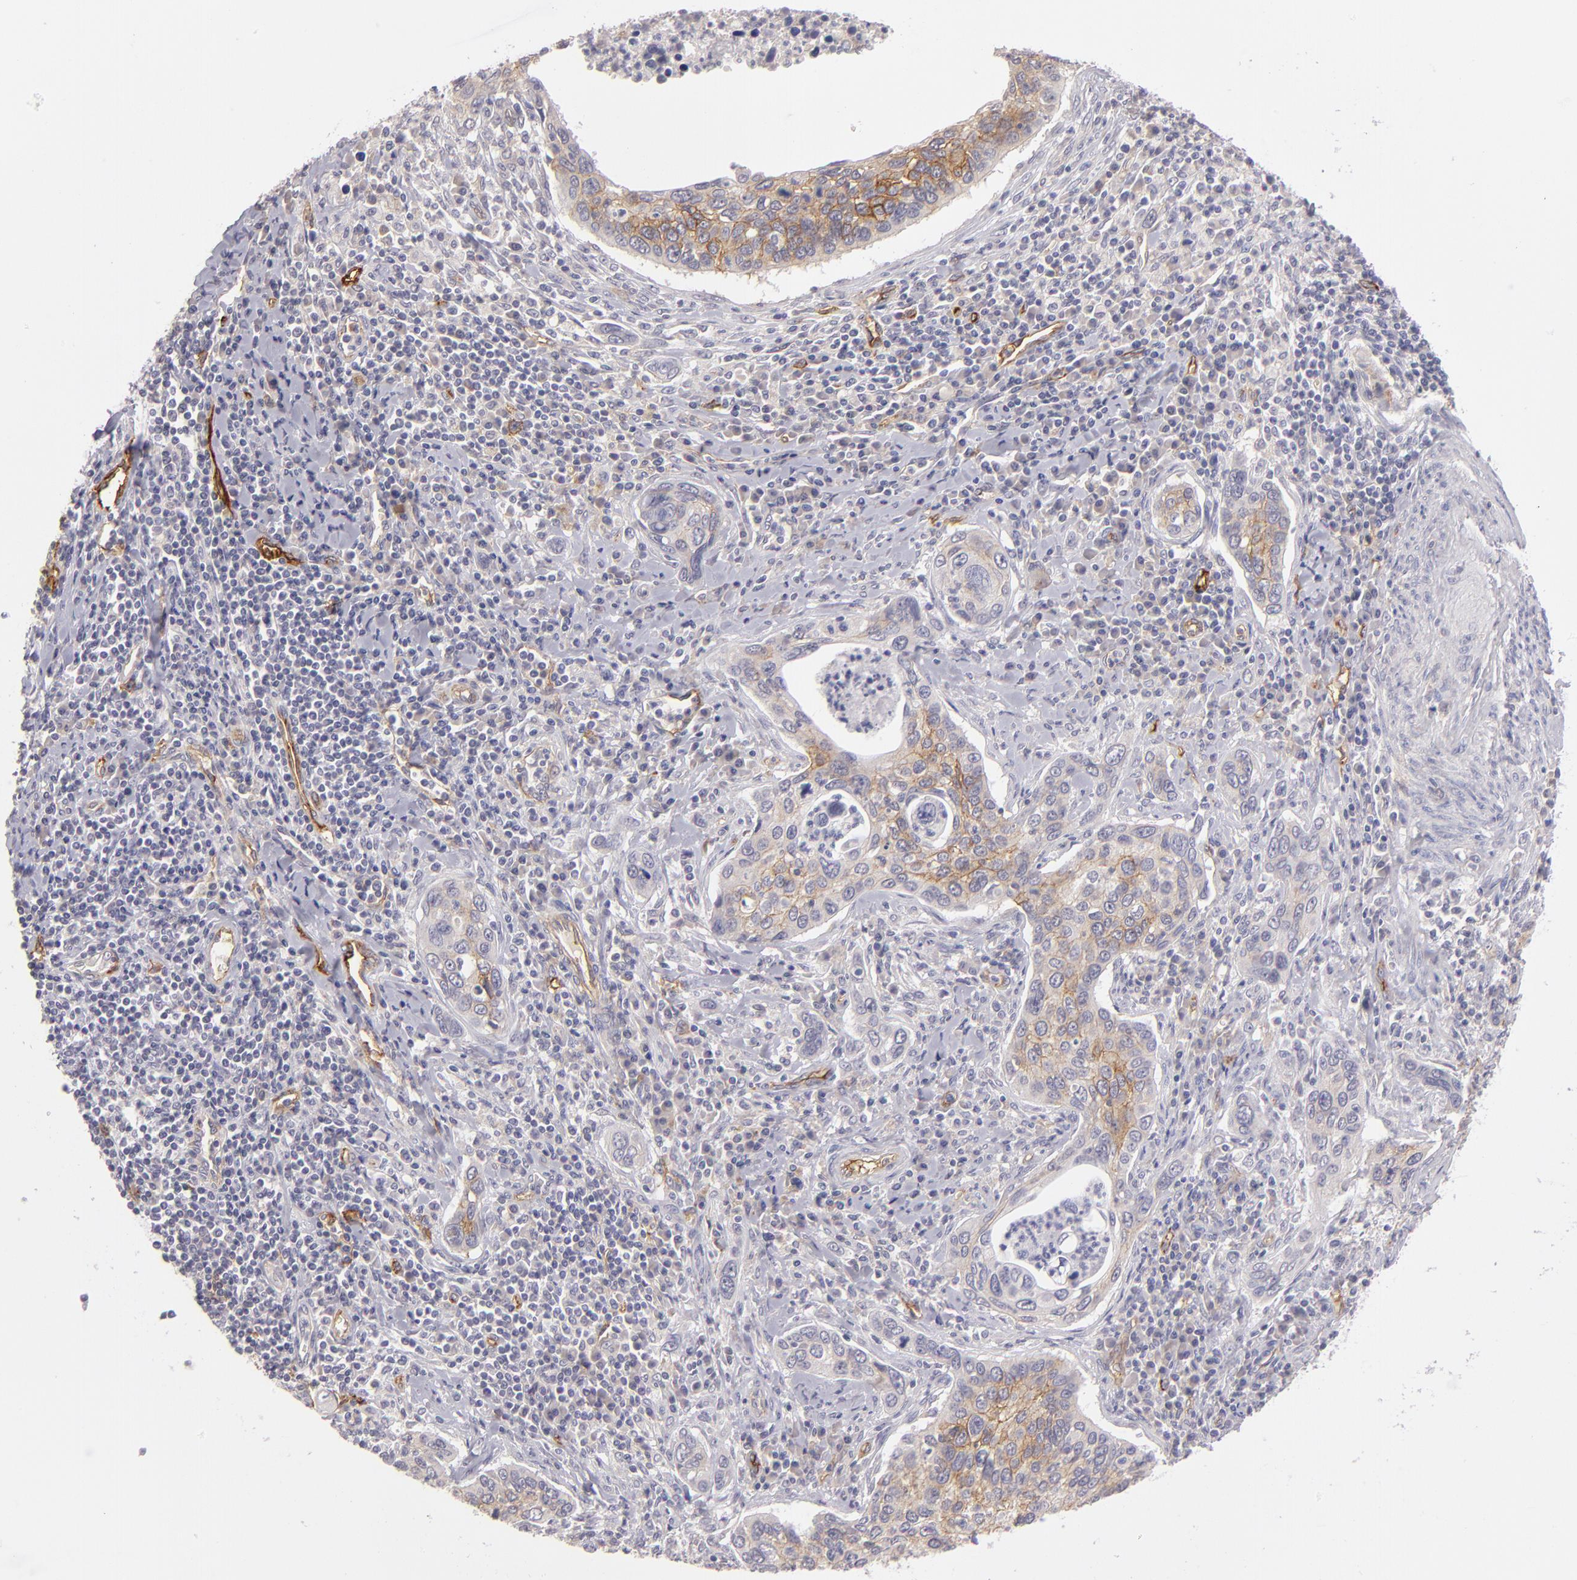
{"staining": {"intensity": "moderate", "quantity": "25%-75%", "location": "cytoplasmic/membranous"}, "tissue": "cervical cancer", "cell_type": "Tumor cells", "image_type": "cancer", "snomed": [{"axis": "morphology", "description": "Squamous cell carcinoma, NOS"}, {"axis": "topography", "description": "Cervix"}], "caption": "Protein staining demonstrates moderate cytoplasmic/membranous staining in approximately 25%-75% of tumor cells in cervical cancer (squamous cell carcinoma). (Stains: DAB (3,3'-diaminobenzidine) in brown, nuclei in blue, Microscopy: brightfield microscopy at high magnification).", "gene": "THBD", "patient": {"sex": "female", "age": 53}}